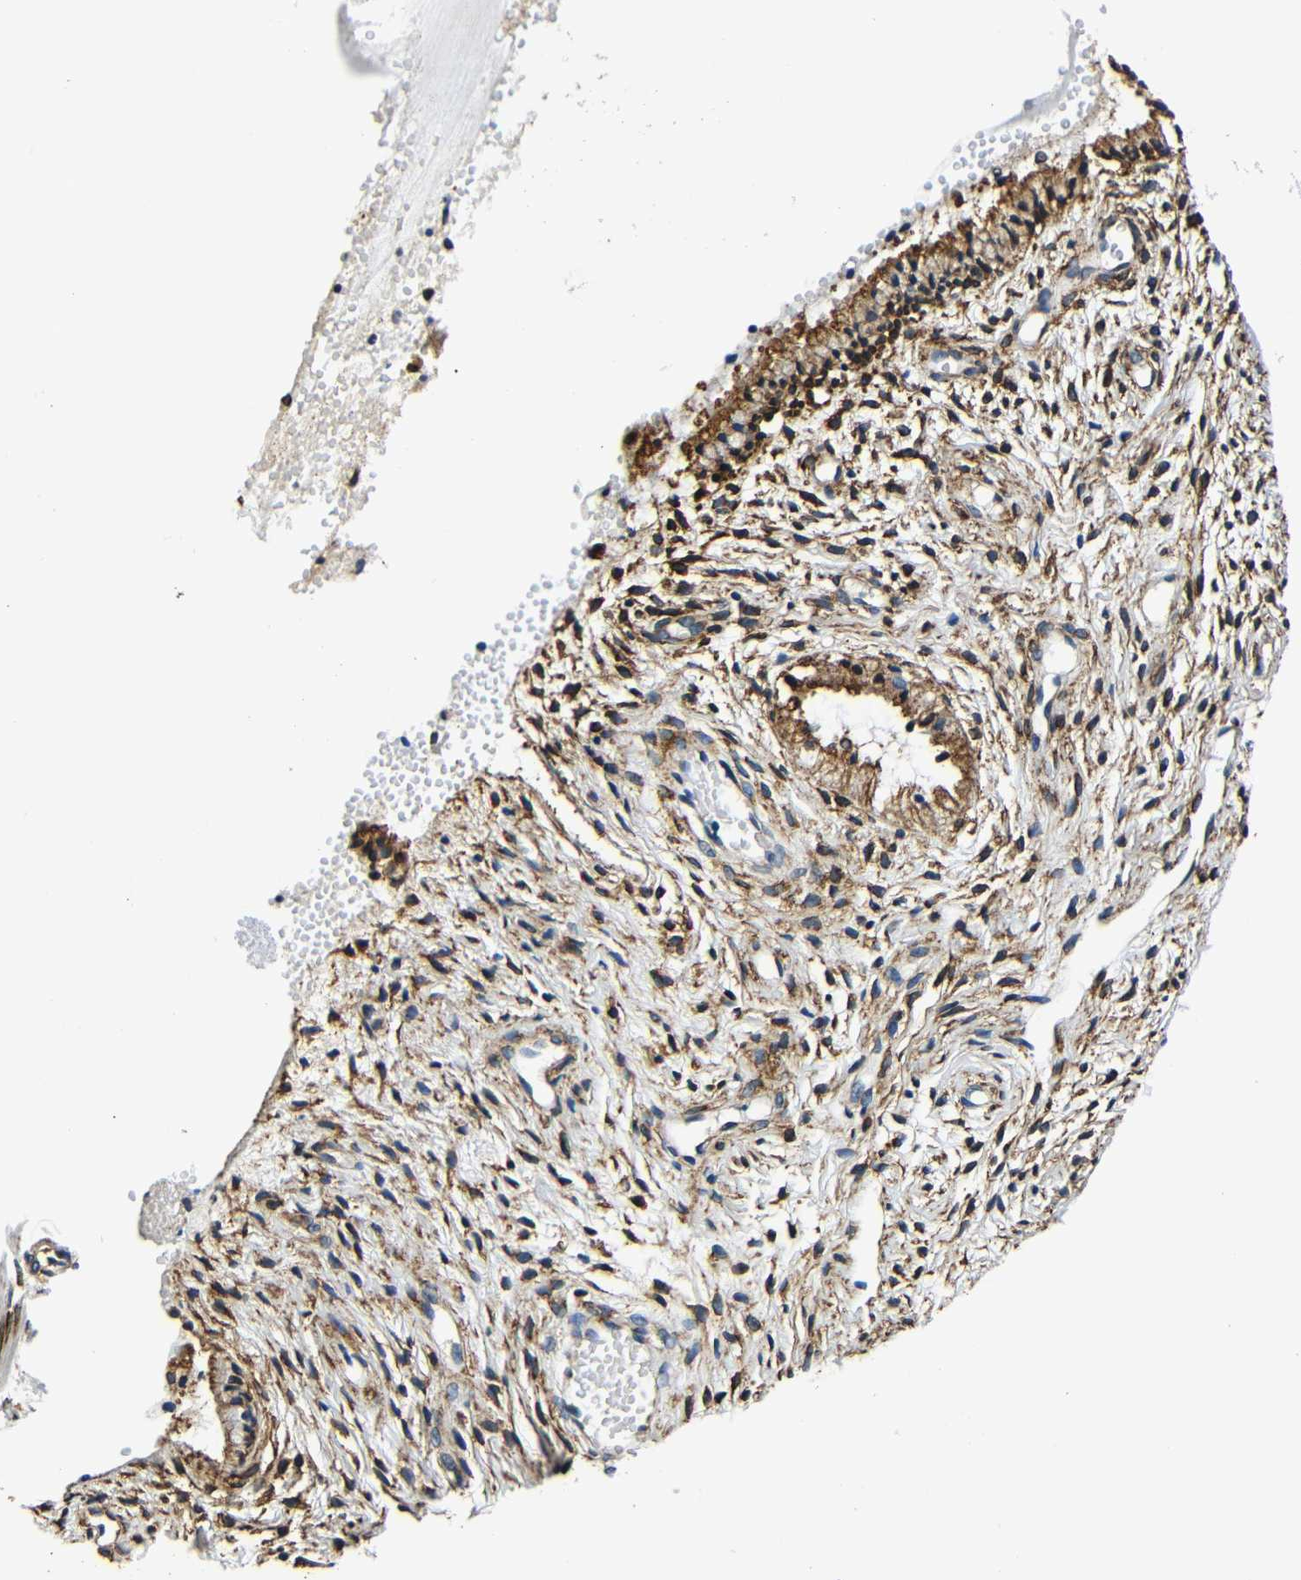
{"staining": {"intensity": "moderate", "quantity": ">75%", "location": "cytoplasmic/membranous"}, "tissue": "cervix", "cell_type": "Glandular cells", "image_type": "normal", "snomed": [{"axis": "morphology", "description": "Normal tissue, NOS"}, {"axis": "topography", "description": "Cervix"}], "caption": "Immunohistochemical staining of normal human cervix shows medium levels of moderate cytoplasmic/membranous staining in about >75% of glandular cells.", "gene": "RRBP1", "patient": {"sex": "female", "age": 46}}